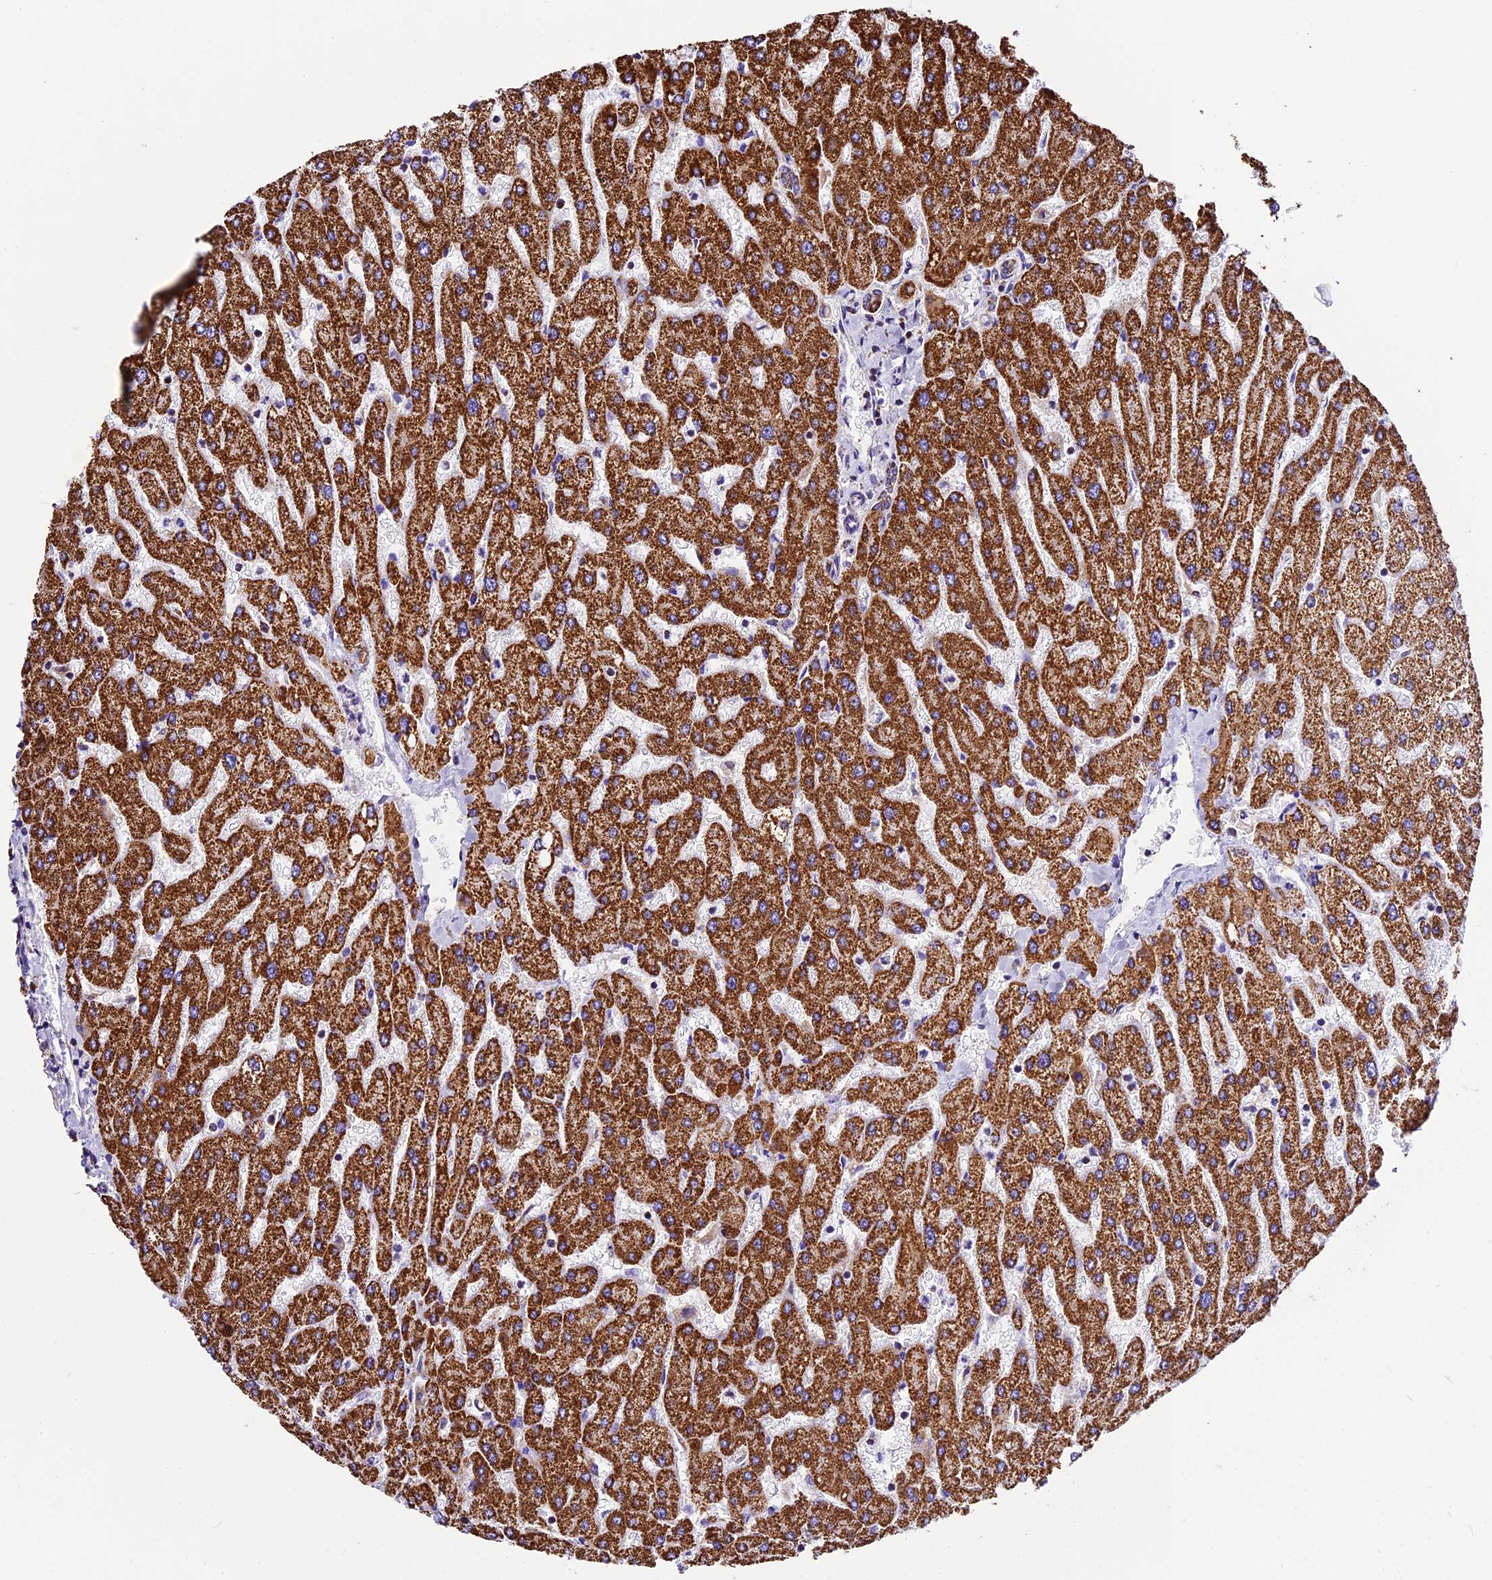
{"staining": {"intensity": "moderate", "quantity": "25%-75%", "location": "cytoplasmic/membranous"}, "tissue": "liver", "cell_type": "Cholangiocytes", "image_type": "normal", "snomed": [{"axis": "morphology", "description": "Normal tissue, NOS"}, {"axis": "topography", "description": "Liver"}], "caption": "Protein staining of benign liver exhibits moderate cytoplasmic/membranous staining in about 25%-75% of cholangiocytes.", "gene": "DCAF5", "patient": {"sex": "male", "age": 55}}